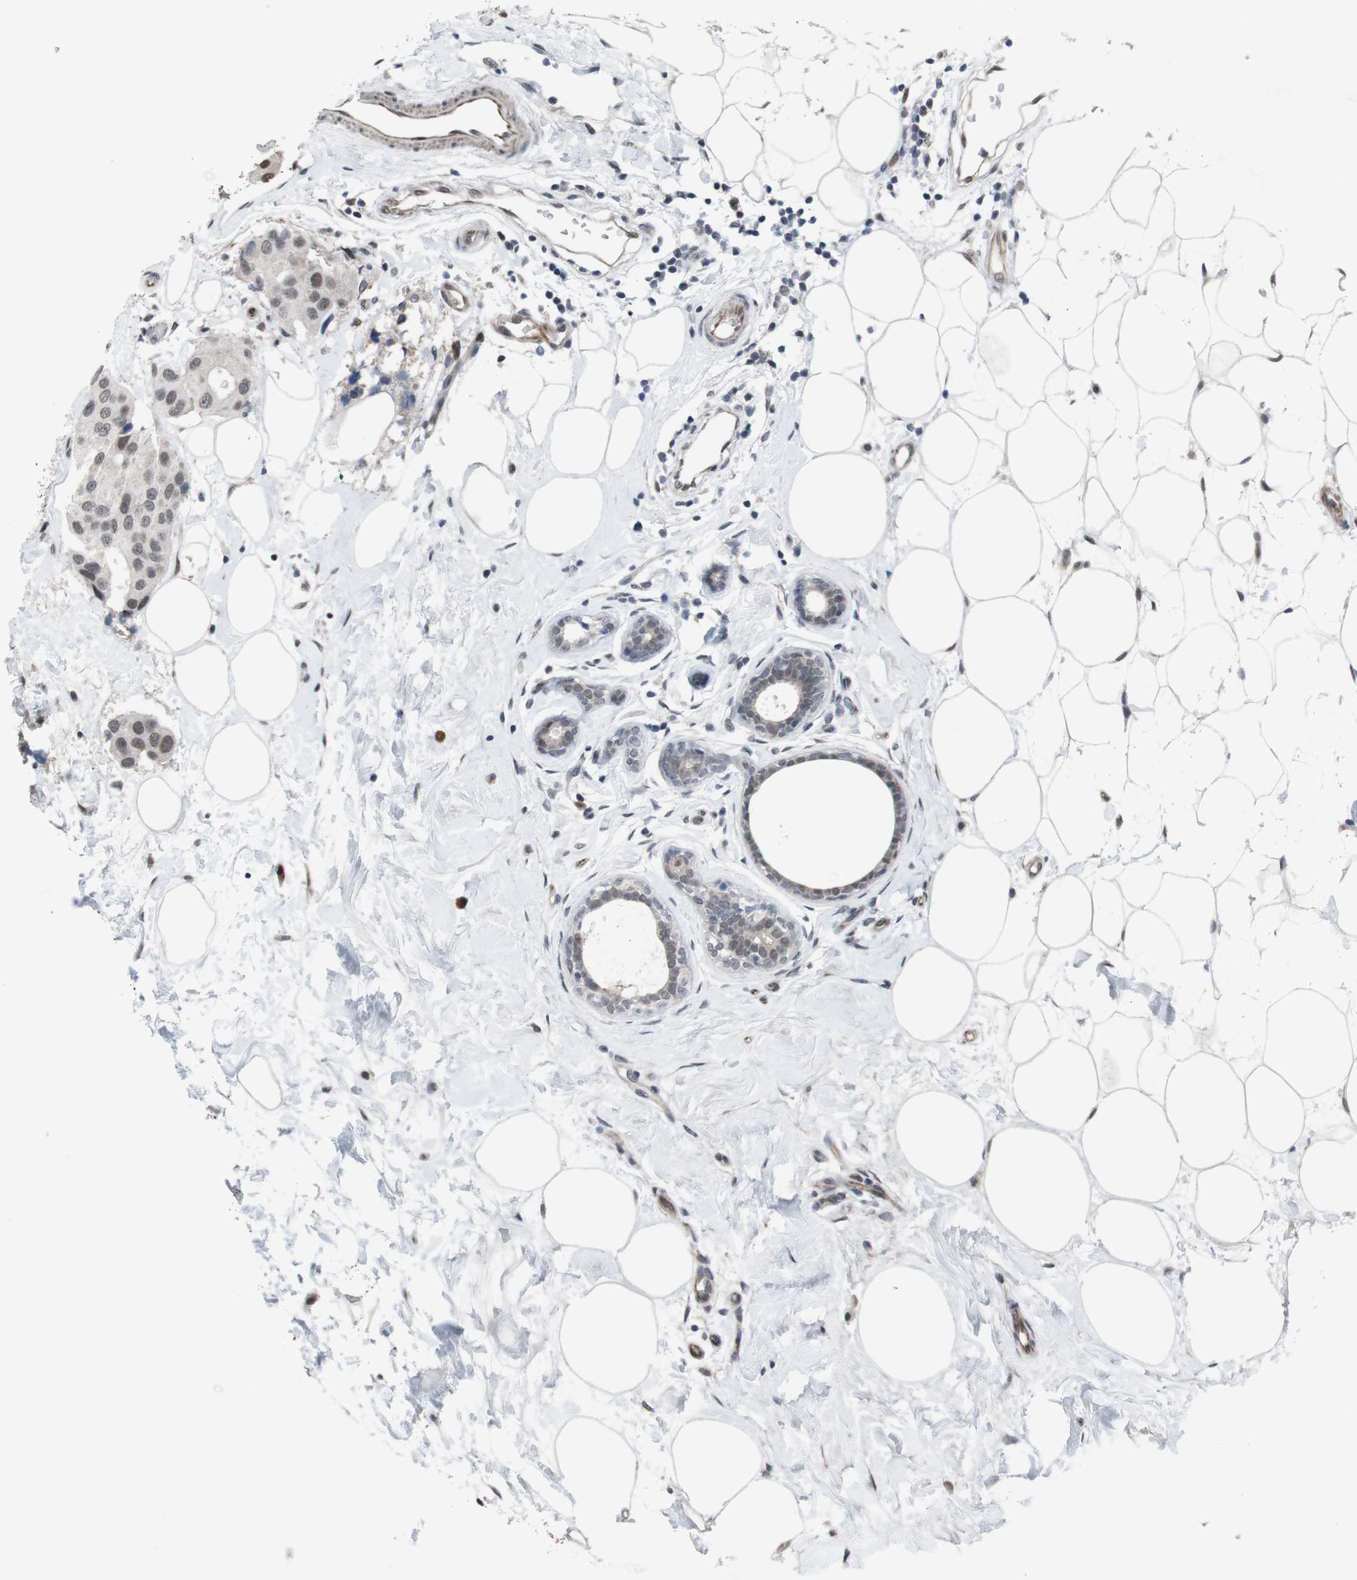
{"staining": {"intensity": "weak", "quantity": ">75%", "location": "nuclear"}, "tissue": "breast cancer", "cell_type": "Tumor cells", "image_type": "cancer", "snomed": [{"axis": "morphology", "description": "Normal tissue, NOS"}, {"axis": "morphology", "description": "Duct carcinoma"}, {"axis": "topography", "description": "Breast"}], "caption": "Immunohistochemical staining of human intraductal carcinoma (breast) reveals low levels of weak nuclear staining in about >75% of tumor cells.", "gene": "SS18L1", "patient": {"sex": "female", "age": 39}}